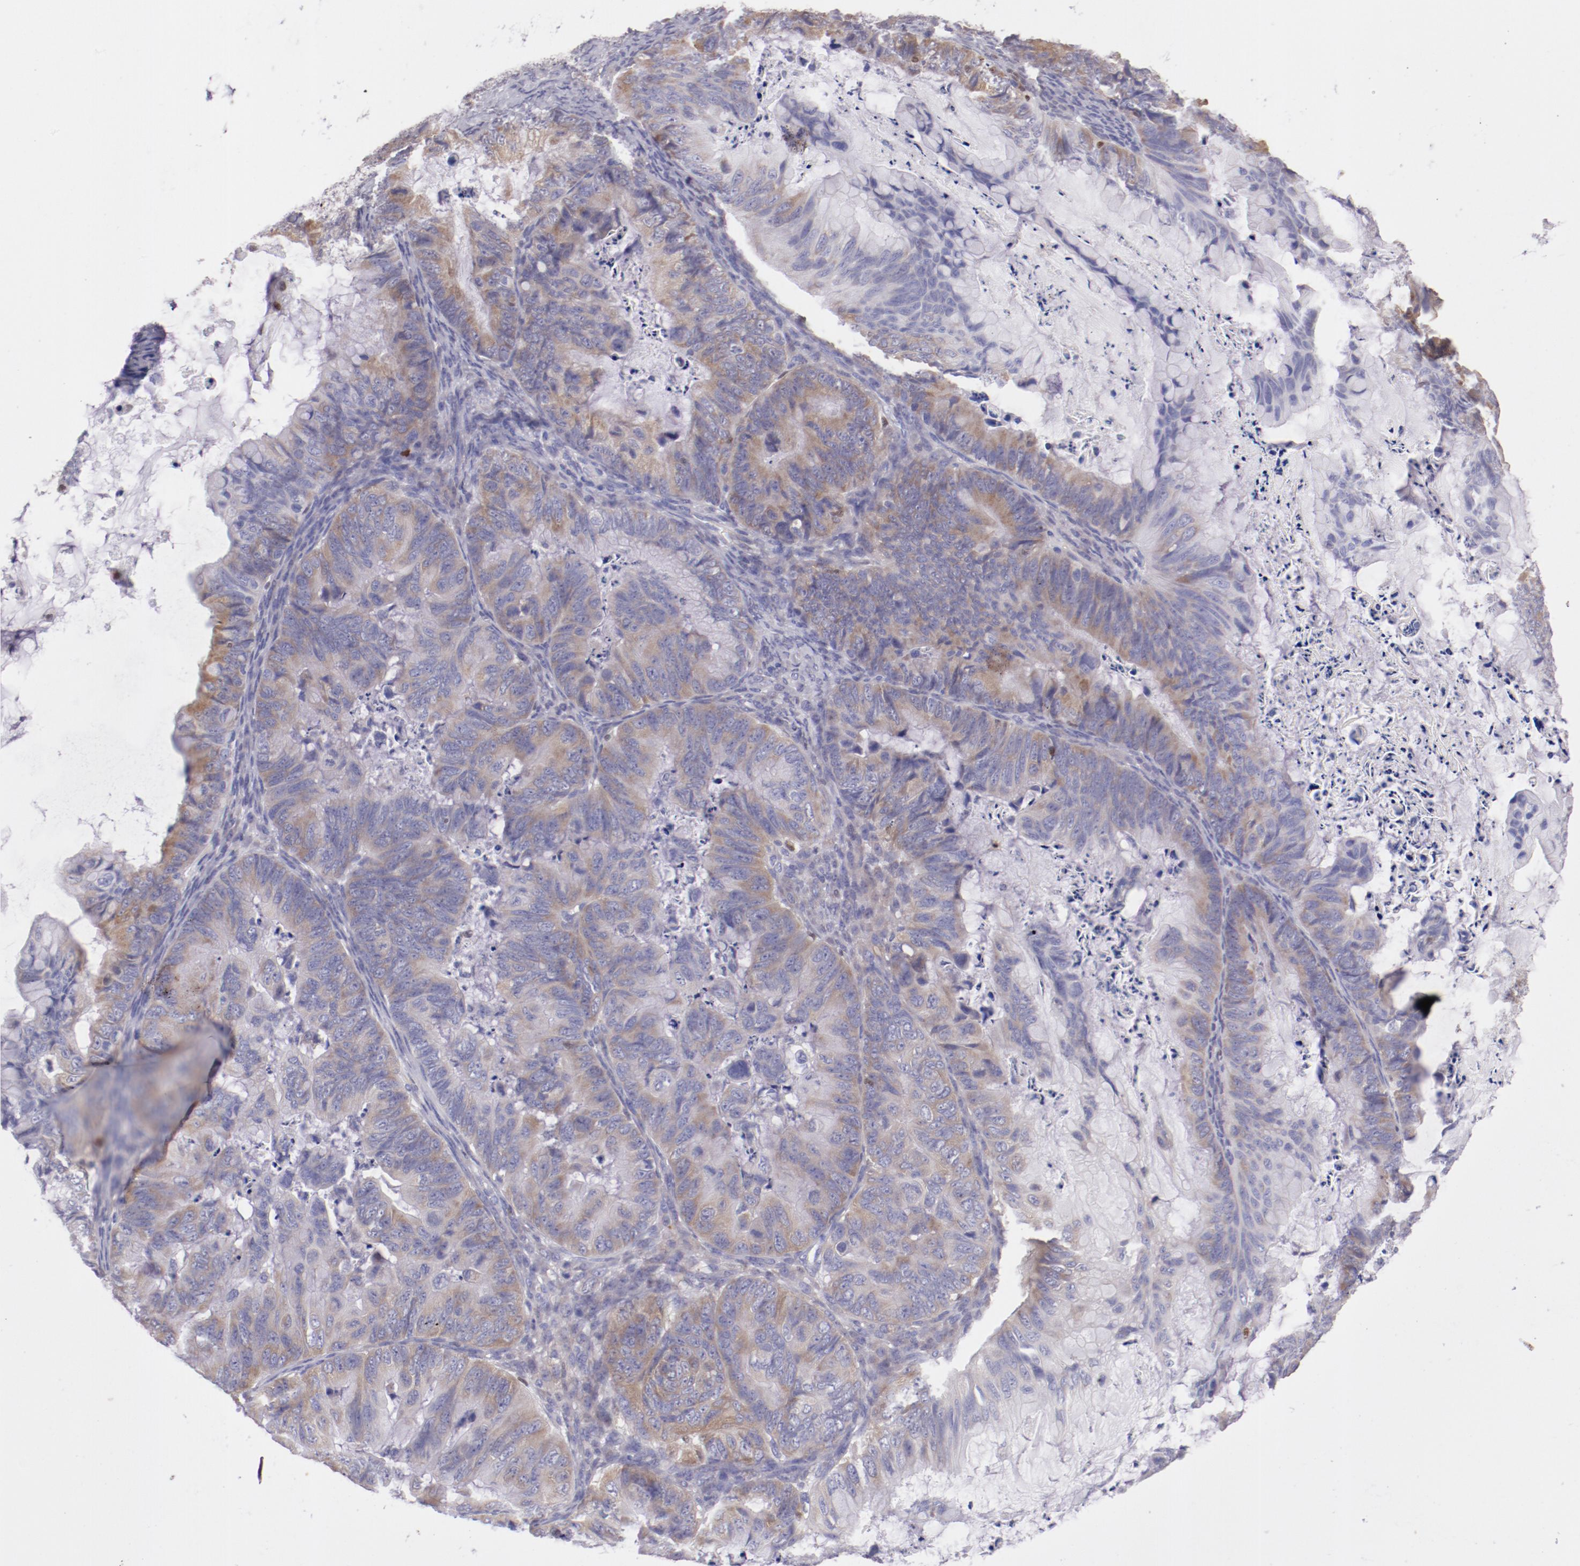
{"staining": {"intensity": "weak", "quantity": ">75%", "location": "cytoplasmic/membranous"}, "tissue": "ovarian cancer", "cell_type": "Tumor cells", "image_type": "cancer", "snomed": [{"axis": "morphology", "description": "Cystadenocarcinoma, mucinous, NOS"}, {"axis": "topography", "description": "Ovary"}], "caption": "Immunohistochemical staining of human mucinous cystadenocarcinoma (ovarian) demonstrates low levels of weak cytoplasmic/membranous protein staining in about >75% of tumor cells.", "gene": "IRF8", "patient": {"sex": "female", "age": 36}}